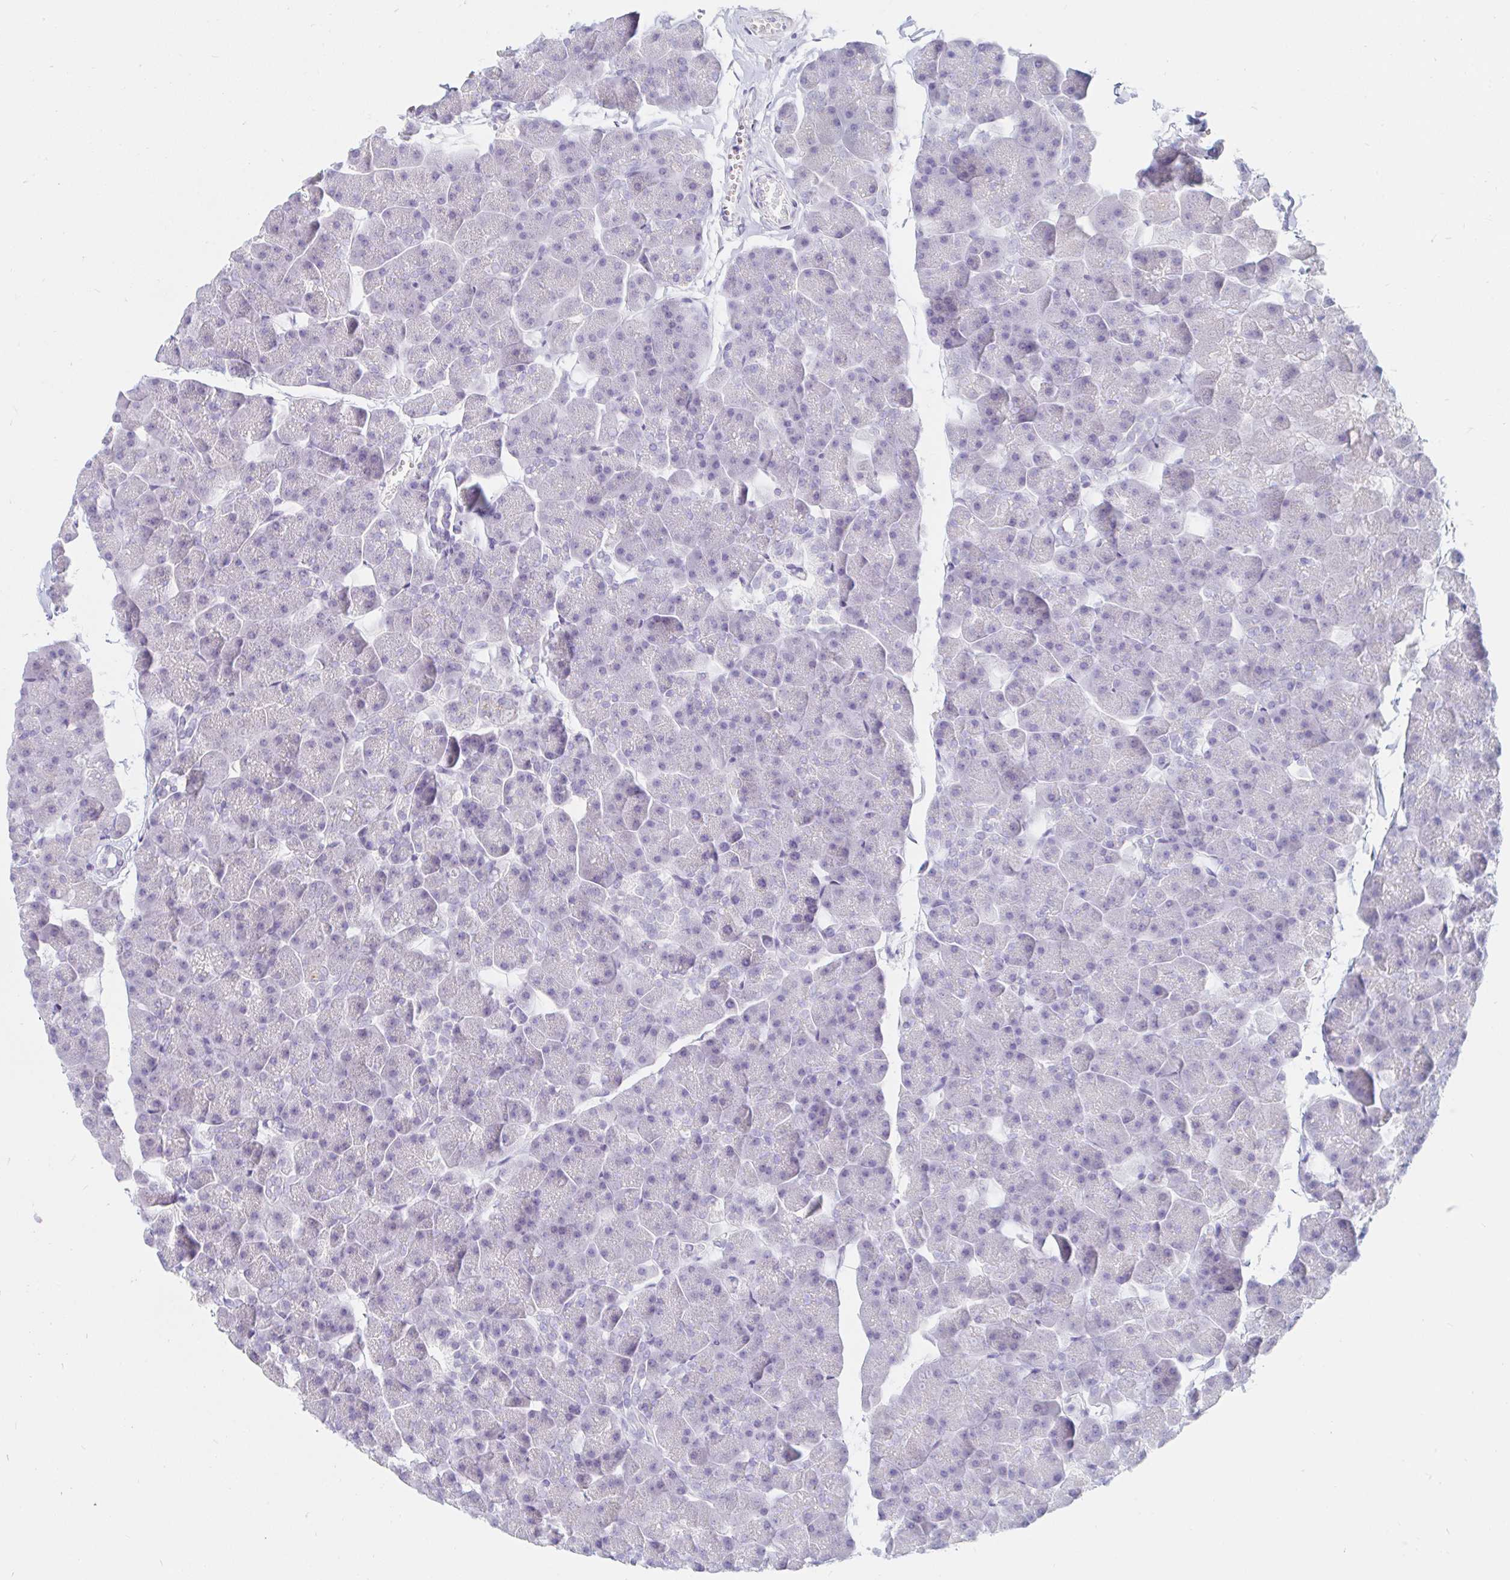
{"staining": {"intensity": "negative", "quantity": "none", "location": "none"}, "tissue": "pancreas", "cell_type": "Exocrine glandular cells", "image_type": "normal", "snomed": [{"axis": "morphology", "description": "Normal tissue, NOS"}, {"axis": "topography", "description": "Pancreas"}], "caption": "An IHC micrograph of benign pancreas is shown. There is no staining in exocrine glandular cells of pancreas.", "gene": "TEX44", "patient": {"sex": "male", "age": 35}}